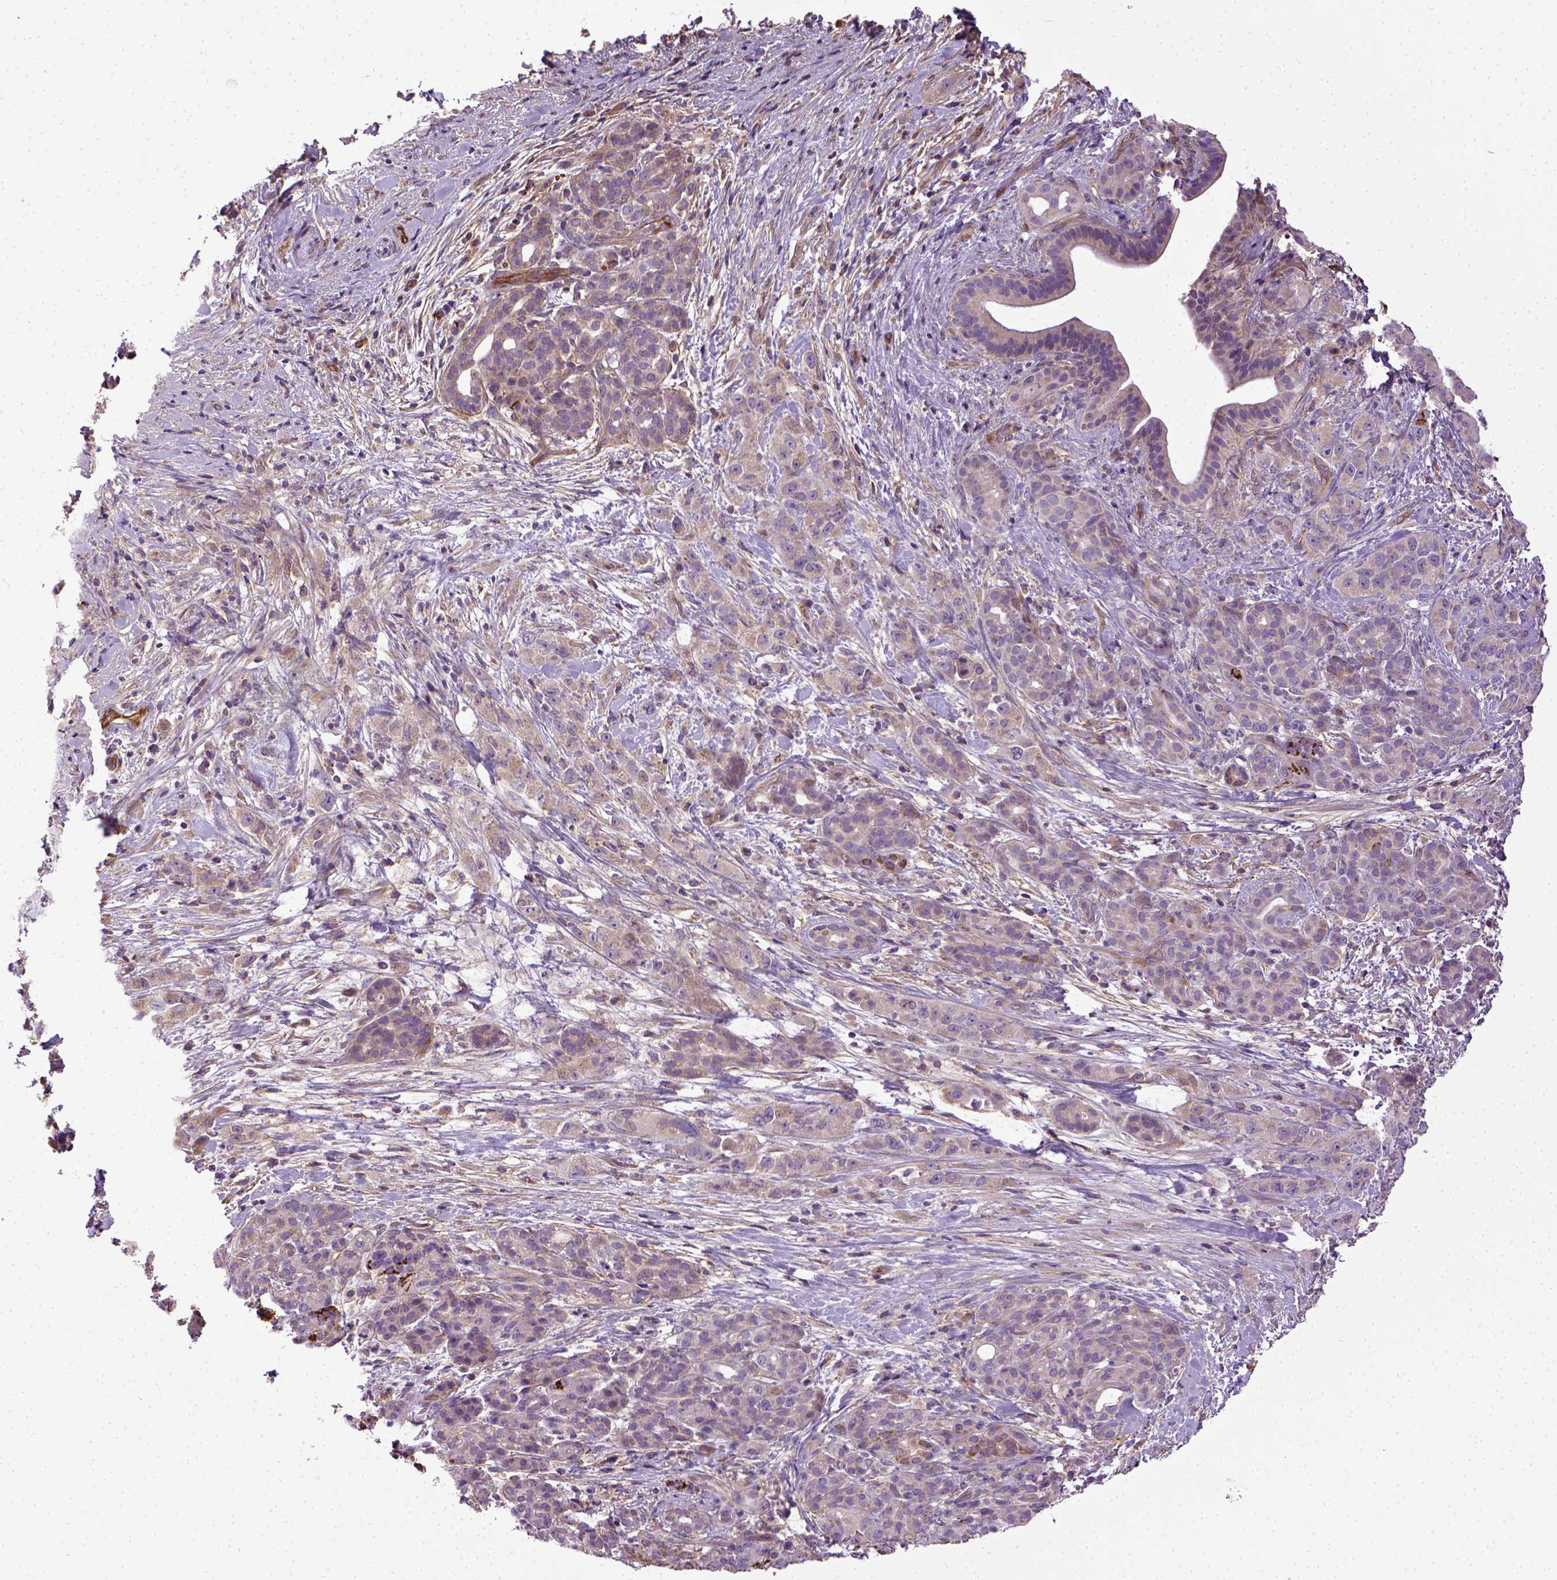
{"staining": {"intensity": "weak", "quantity": "25%-75%", "location": "cytoplasmic/membranous"}, "tissue": "pancreatic cancer", "cell_type": "Tumor cells", "image_type": "cancer", "snomed": [{"axis": "morphology", "description": "Adenocarcinoma, NOS"}, {"axis": "topography", "description": "Pancreas"}], "caption": "Brown immunohistochemical staining in pancreatic cancer shows weak cytoplasmic/membranous staining in about 25%-75% of tumor cells. The staining was performed using DAB (3,3'-diaminobenzidine) to visualize the protein expression in brown, while the nuclei were stained in blue with hematoxylin (Magnification: 20x).", "gene": "ENG", "patient": {"sex": "male", "age": 44}}